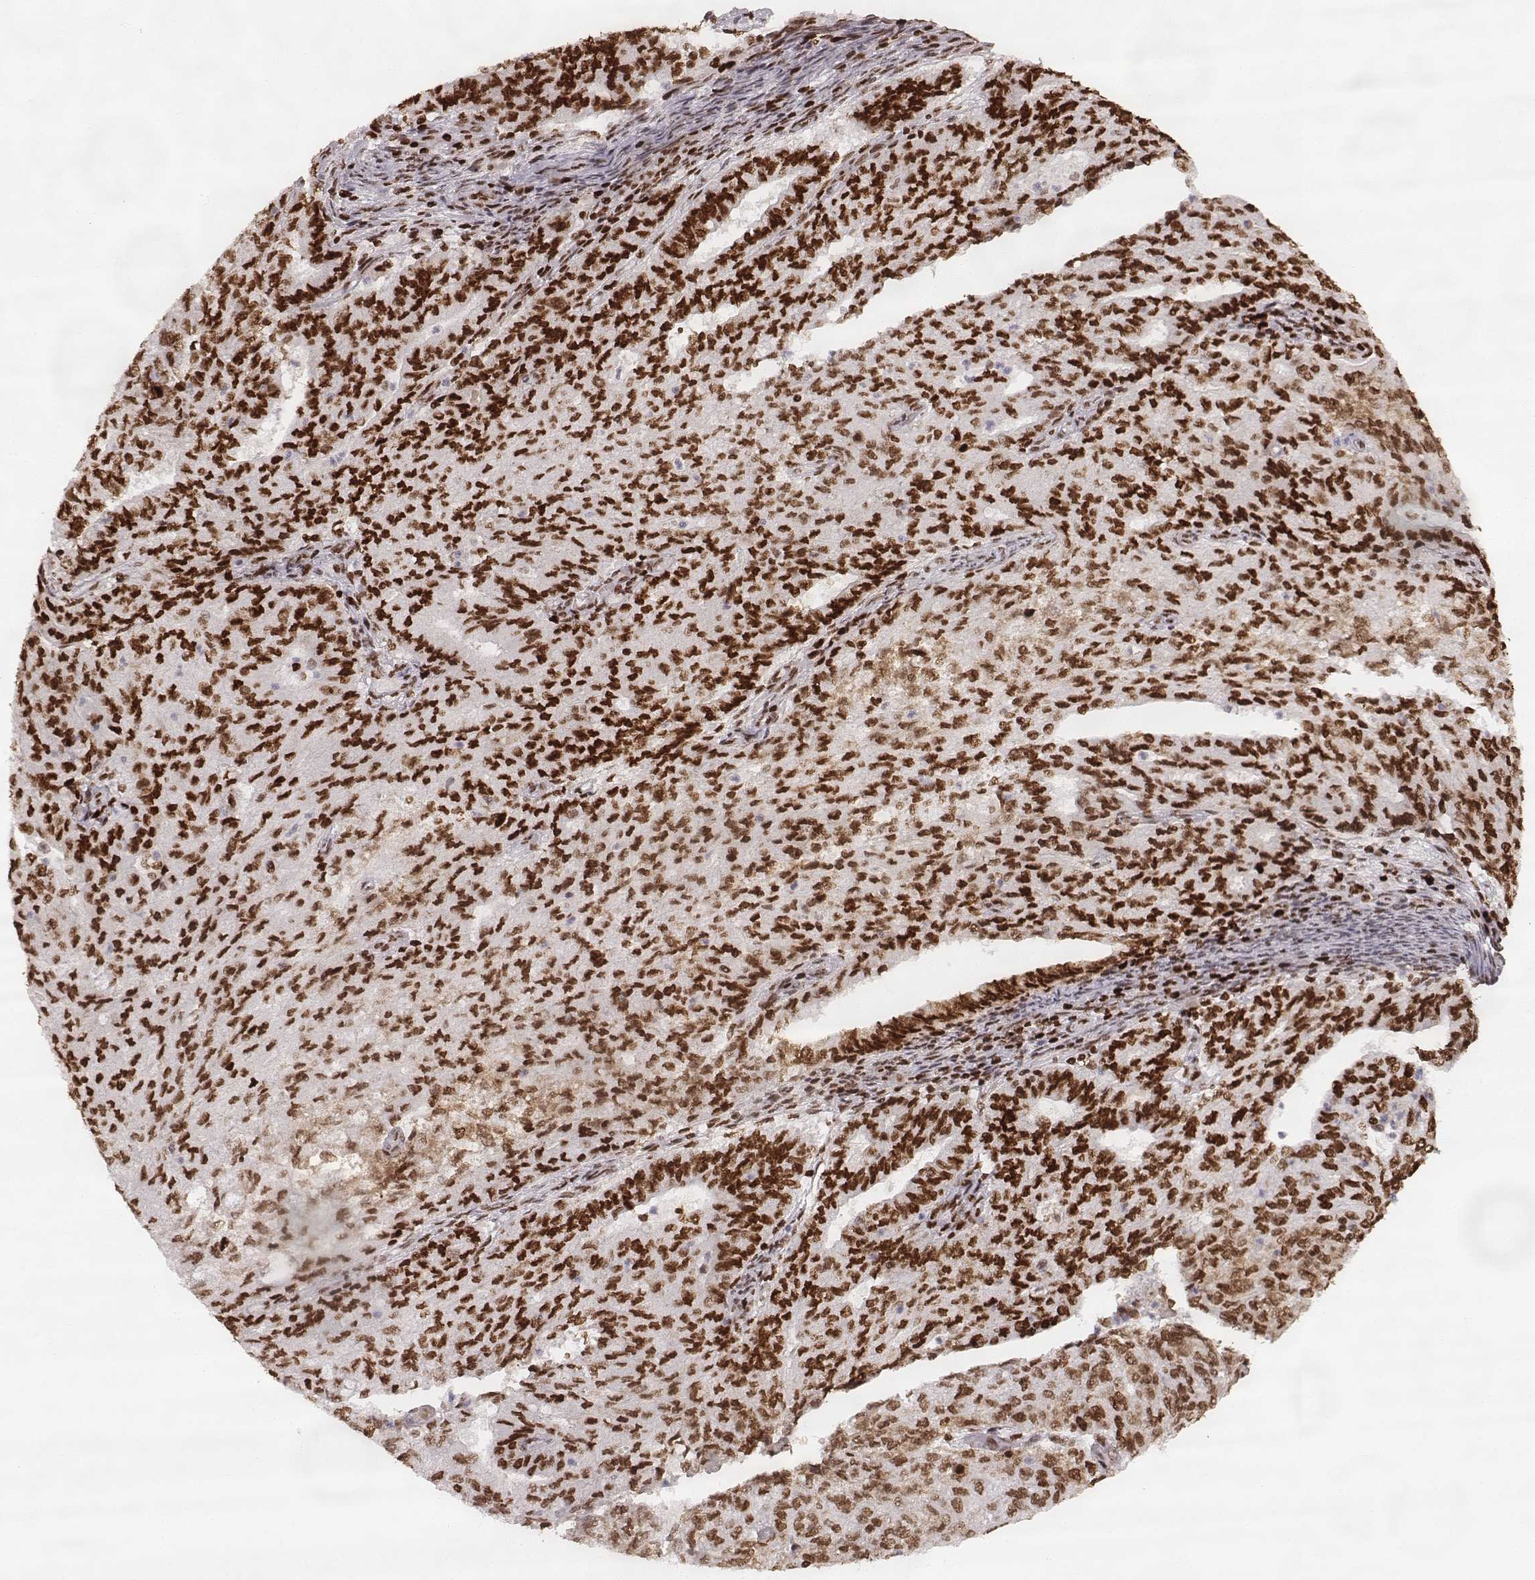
{"staining": {"intensity": "strong", "quantity": ">75%", "location": "nuclear"}, "tissue": "endometrial cancer", "cell_type": "Tumor cells", "image_type": "cancer", "snomed": [{"axis": "morphology", "description": "Adenocarcinoma, NOS"}, {"axis": "topography", "description": "Endometrium"}], "caption": "IHC photomicrograph of neoplastic tissue: human endometrial cancer stained using immunohistochemistry (IHC) shows high levels of strong protein expression localized specifically in the nuclear of tumor cells, appearing as a nuclear brown color.", "gene": "PARP1", "patient": {"sex": "female", "age": 82}}